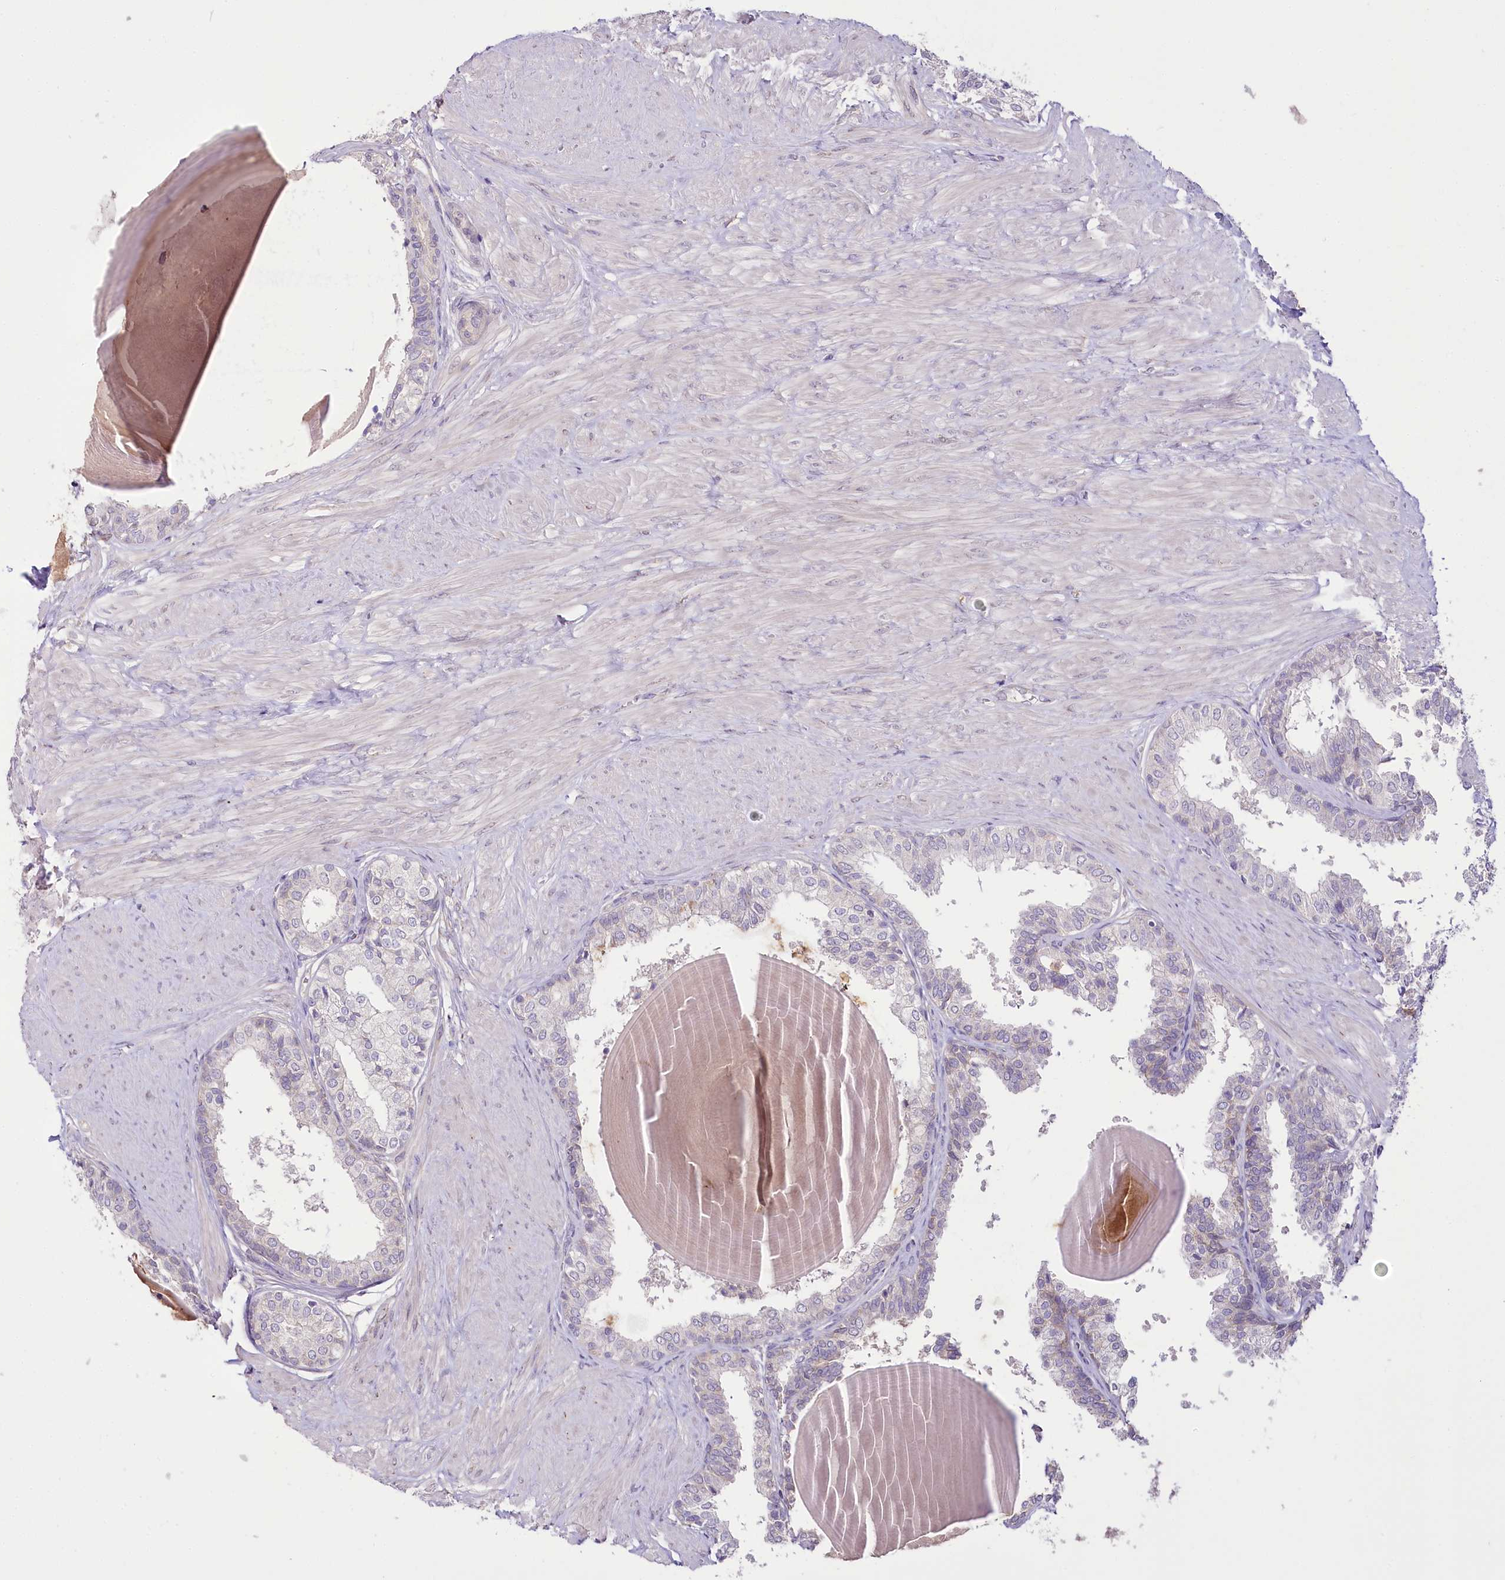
{"staining": {"intensity": "negative", "quantity": "none", "location": "none"}, "tissue": "prostate", "cell_type": "Glandular cells", "image_type": "normal", "snomed": [{"axis": "morphology", "description": "Normal tissue, NOS"}, {"axis": "topography", "description": "Prostate"}], "caption": "Immunohistochemistry image of normal human prostate stained for a protein (brown), which exhibits no positivity in glandular cells. The staining is performed using DAB brown chromogen with nuclei counter-stained in using hematoxylin.", "gene": "DPYD", "patient": {"sex": "male", "age": 48}}